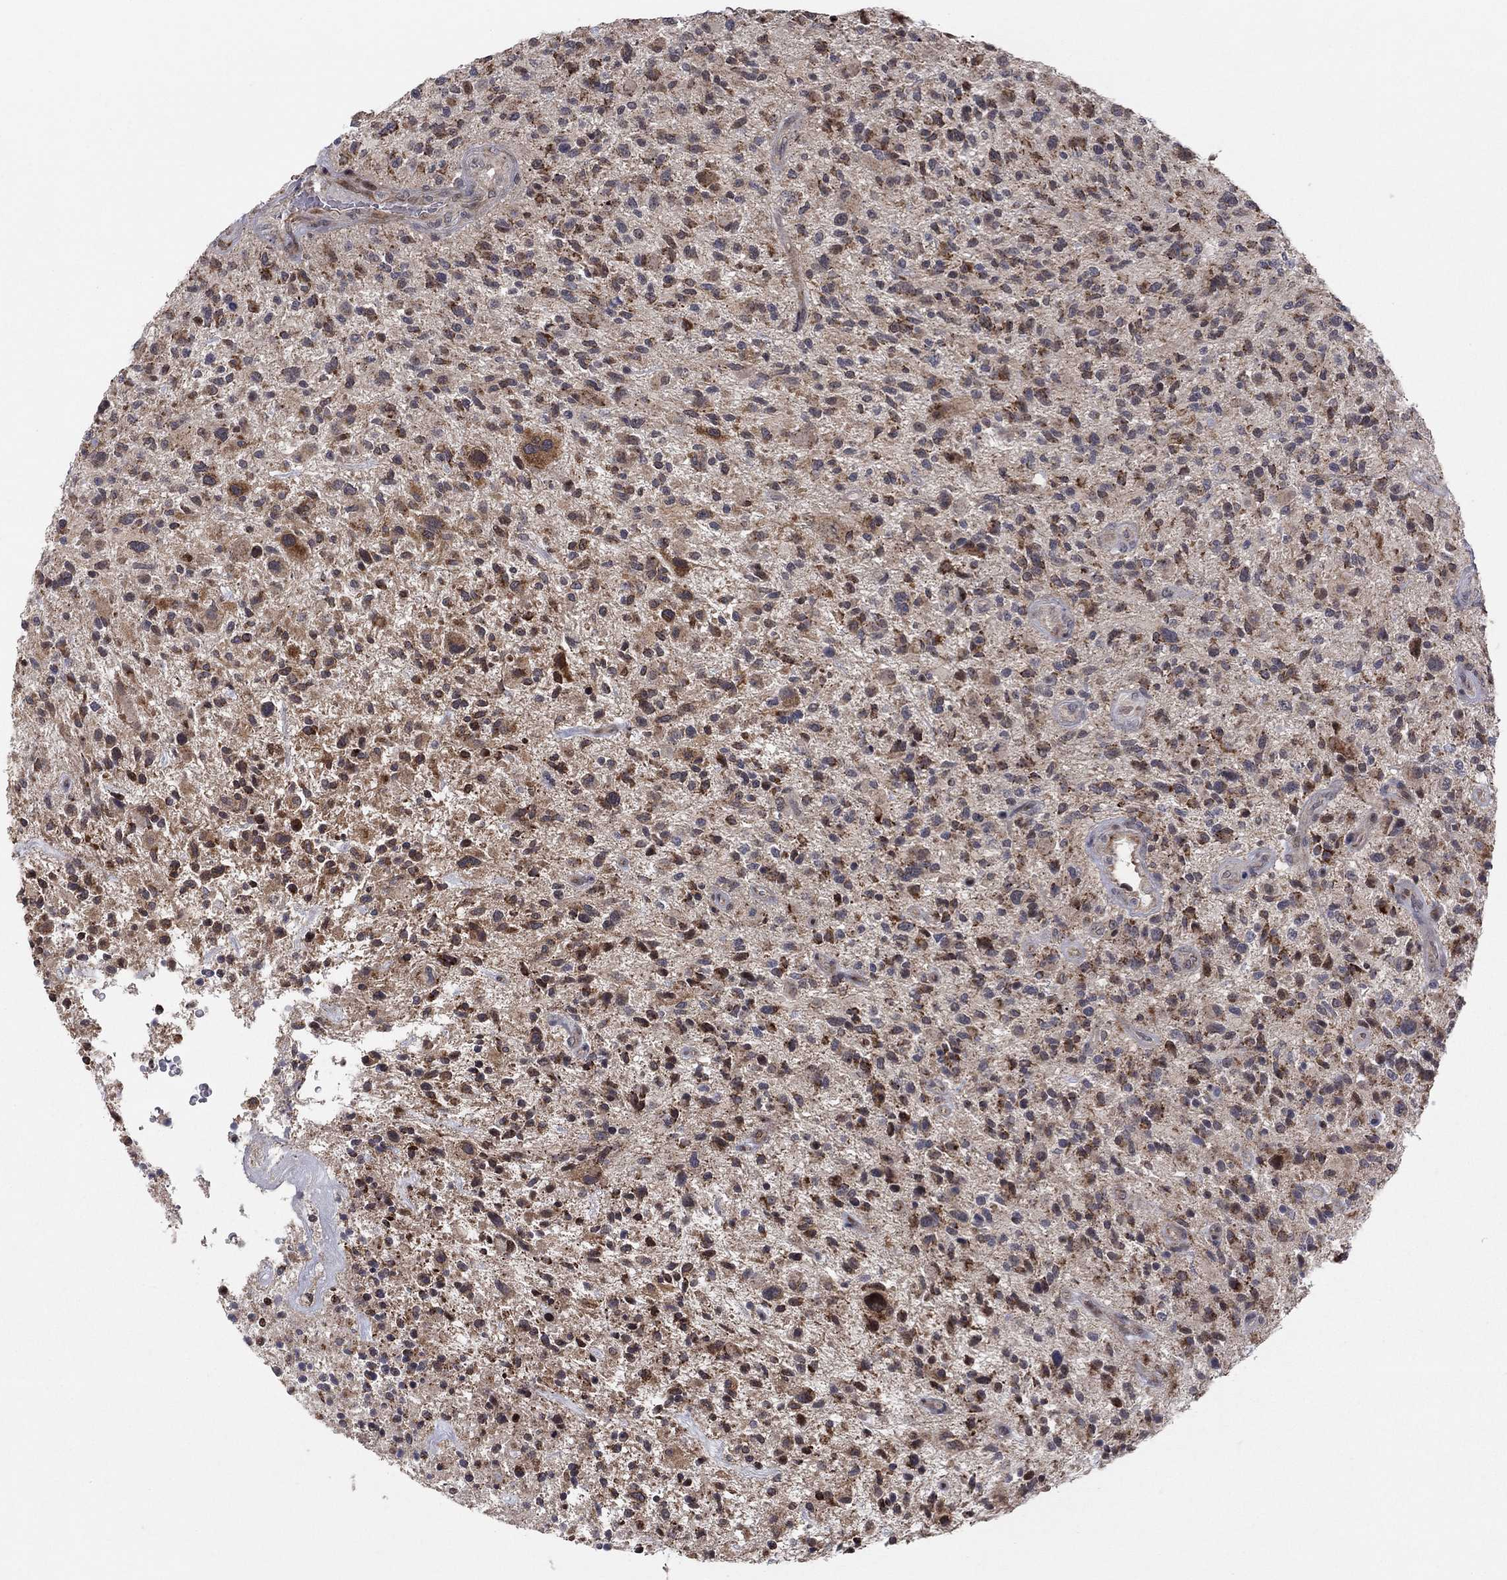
{"staining": {"intensity": "moderate", "quantity": ">75%", "location": "cytoplasmic/membranous"}, "tissue": "glioma", "cell_type": "Tumor cells", "image_type": "cancer", "snomed": [{"axis": "morphology", "description": "Glioma, malignant, High grade"}, {"axis": "topography", "description": "Brain"}], "caption": "Protein staining exhibits moderate cytoplasmic/membranous expression in approximately >75% of tumor cells in glioma.", "gene": "ZNF395", "patient": {"sex": "male", "age": 47}}